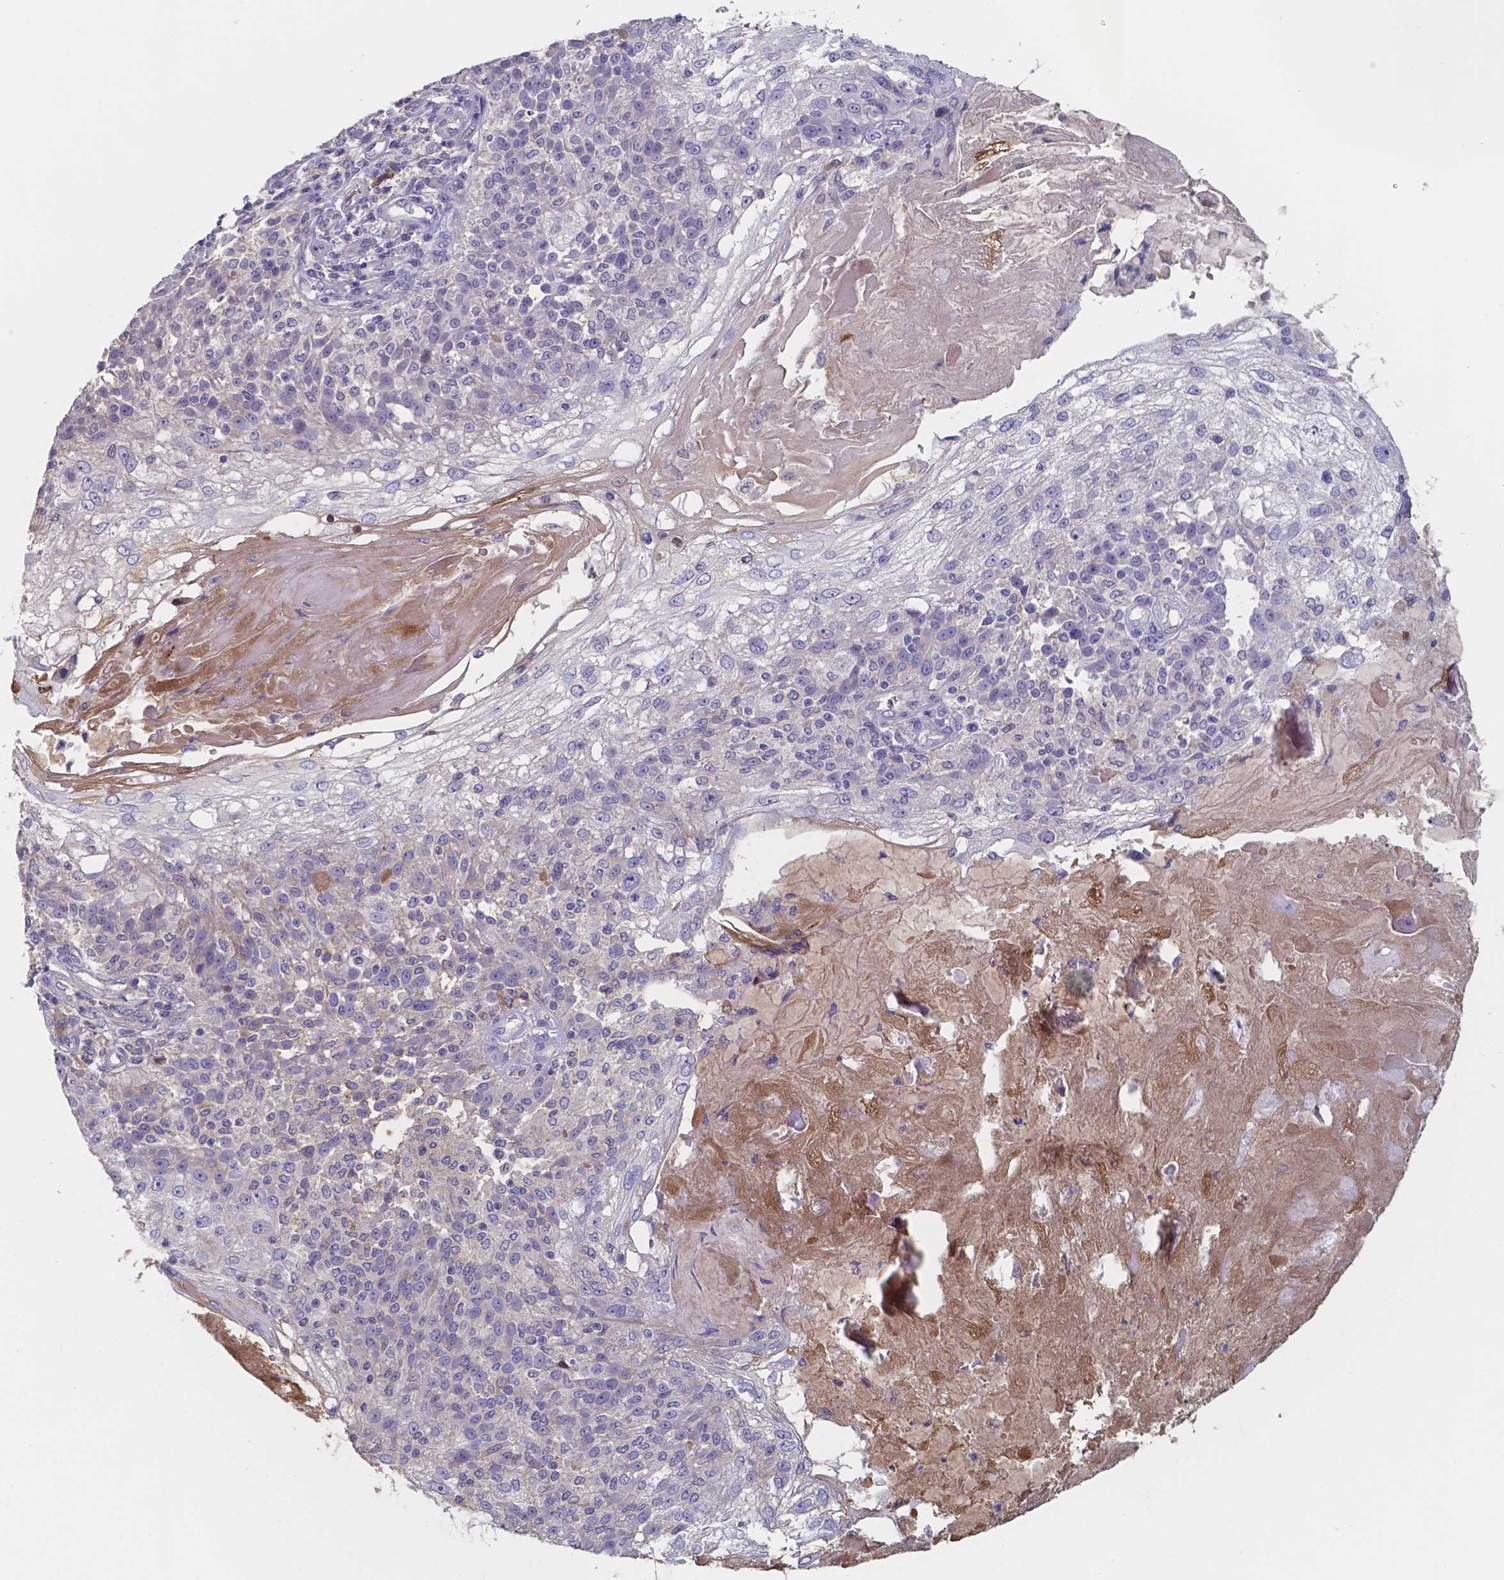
{"staining": {"intensity": "moderate", "quantity": "<25%", "location": "cytoplasmic/membranous"}, "tissue": "skin cancer", "cell_type": "Tumor cells", "image_type": "cancer", "snomed": [{"axis": "morphology", "description": "Normal tissue, NOS"}, {"axis": "morphology", "description": "Squamous cell carcinoma, NOS"}, {"axis": "topography", "description": "Skin"}], "caption": "Immunohistochemical staining of squamous cell carcinoma (skin) demonstrates low levels of moderate cytoplasmic/membranous staining in approximately <25% of tumor cells. The staining was performed using DAB to visualize the protein expression in brown, while the nuclei were stained in blue with hematoxylin (Magnification: 20x).", "gene": "BTBD17", "patient": {"sex": "female", "age": 83}}